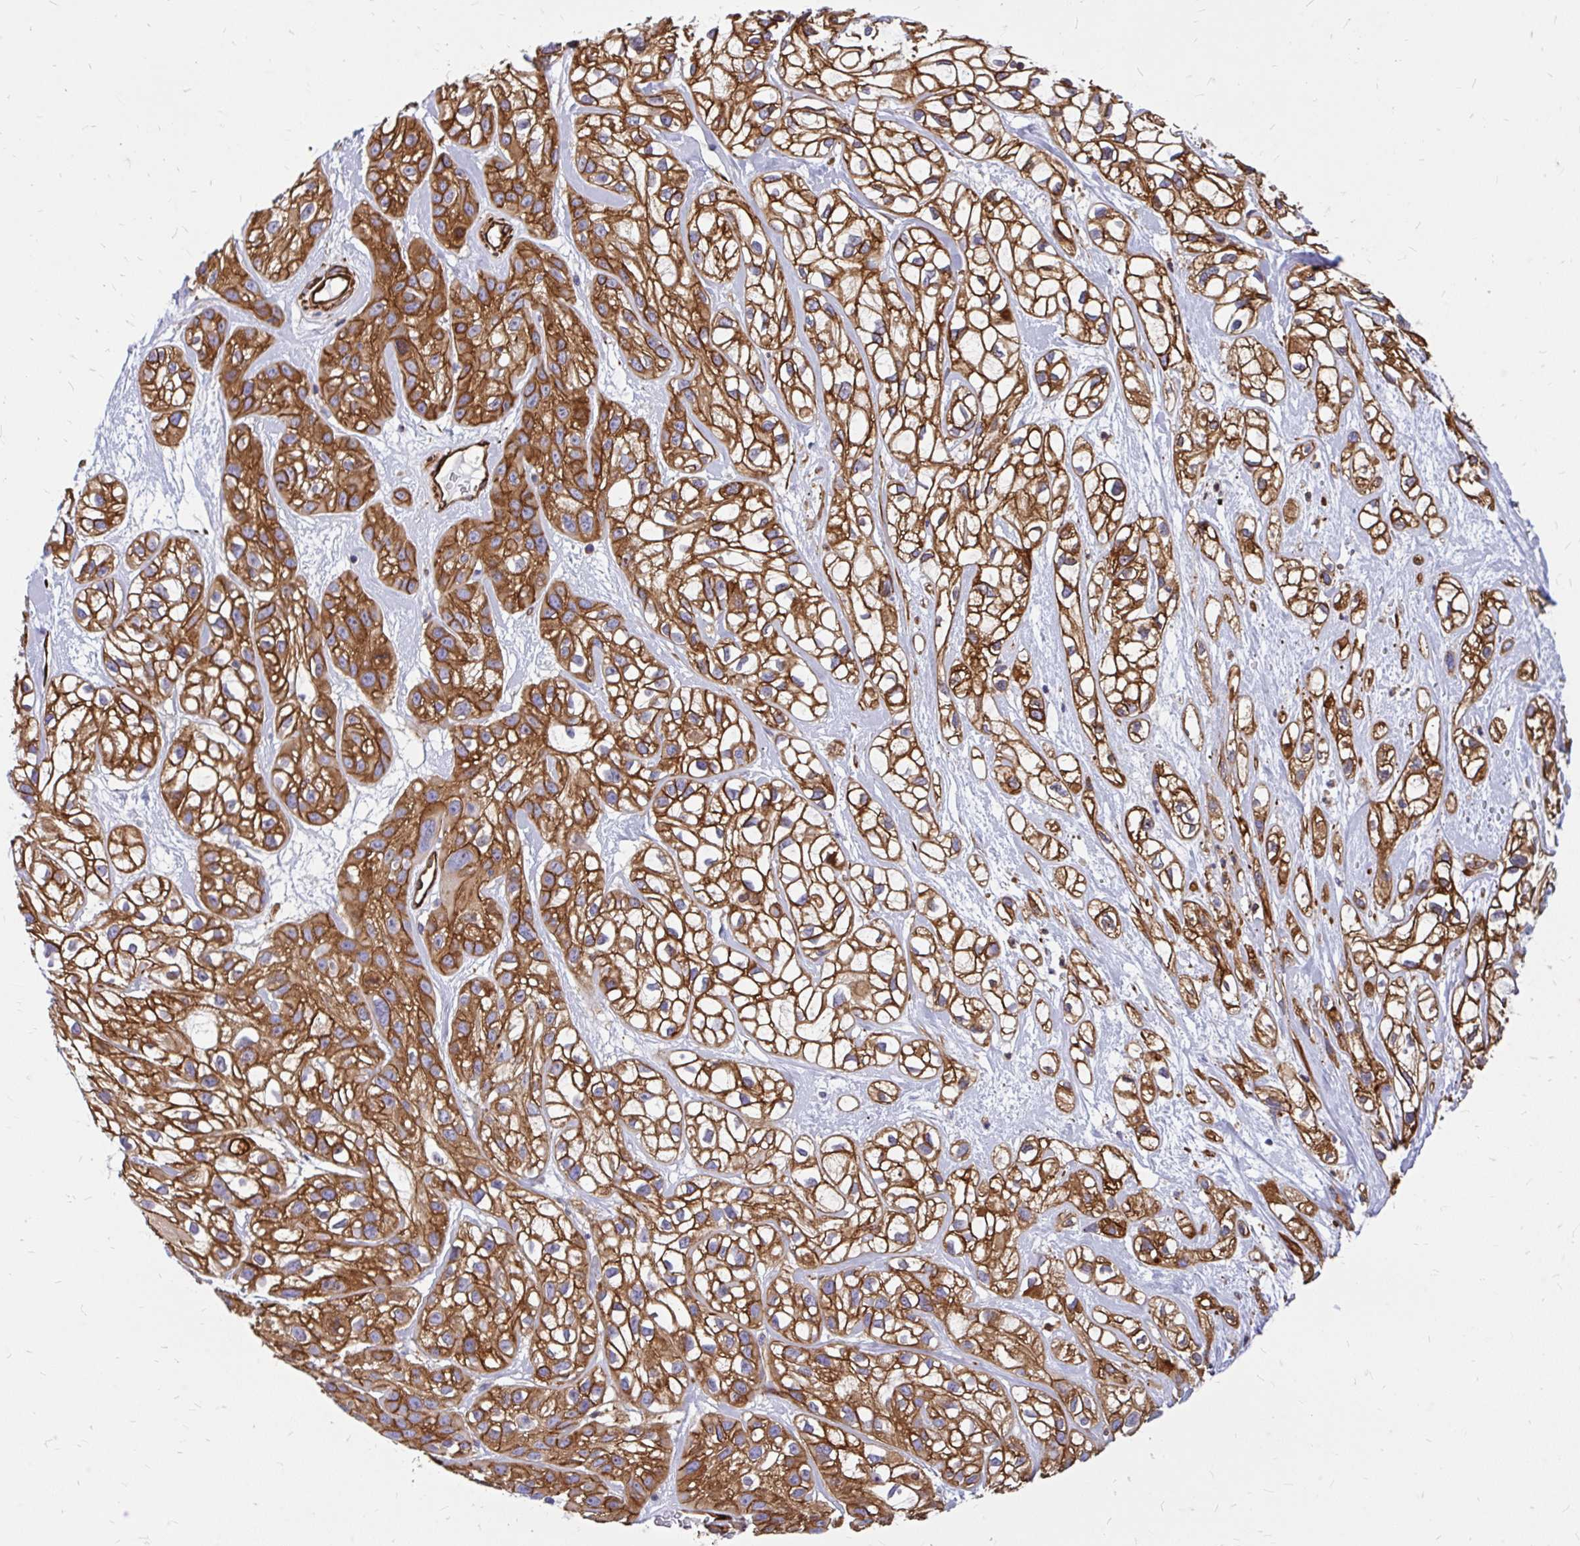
{"staining": {"intensity": "strong", "quantity": ">75%", "location": "cytoplasmic/membranous"}, "tissue": "skin cancer", "cell_type": "Tumor cells", "image_type": "cancer", "snomed": [{"axis": "morphology", "description": "Squamous cell carcinoma, NOS"}, {"axis": "topography", "description": "Skin"}], "caption": "A high-resolution histopathology image shows IHC staining of skin squamous cell carcinoma, which demonstrates strong cytoplasmic/membranous expression in approximately >75% of tumor cells.", "gene": "MAP1LC3B", "patient": {"sex": "male", "age": 82}}